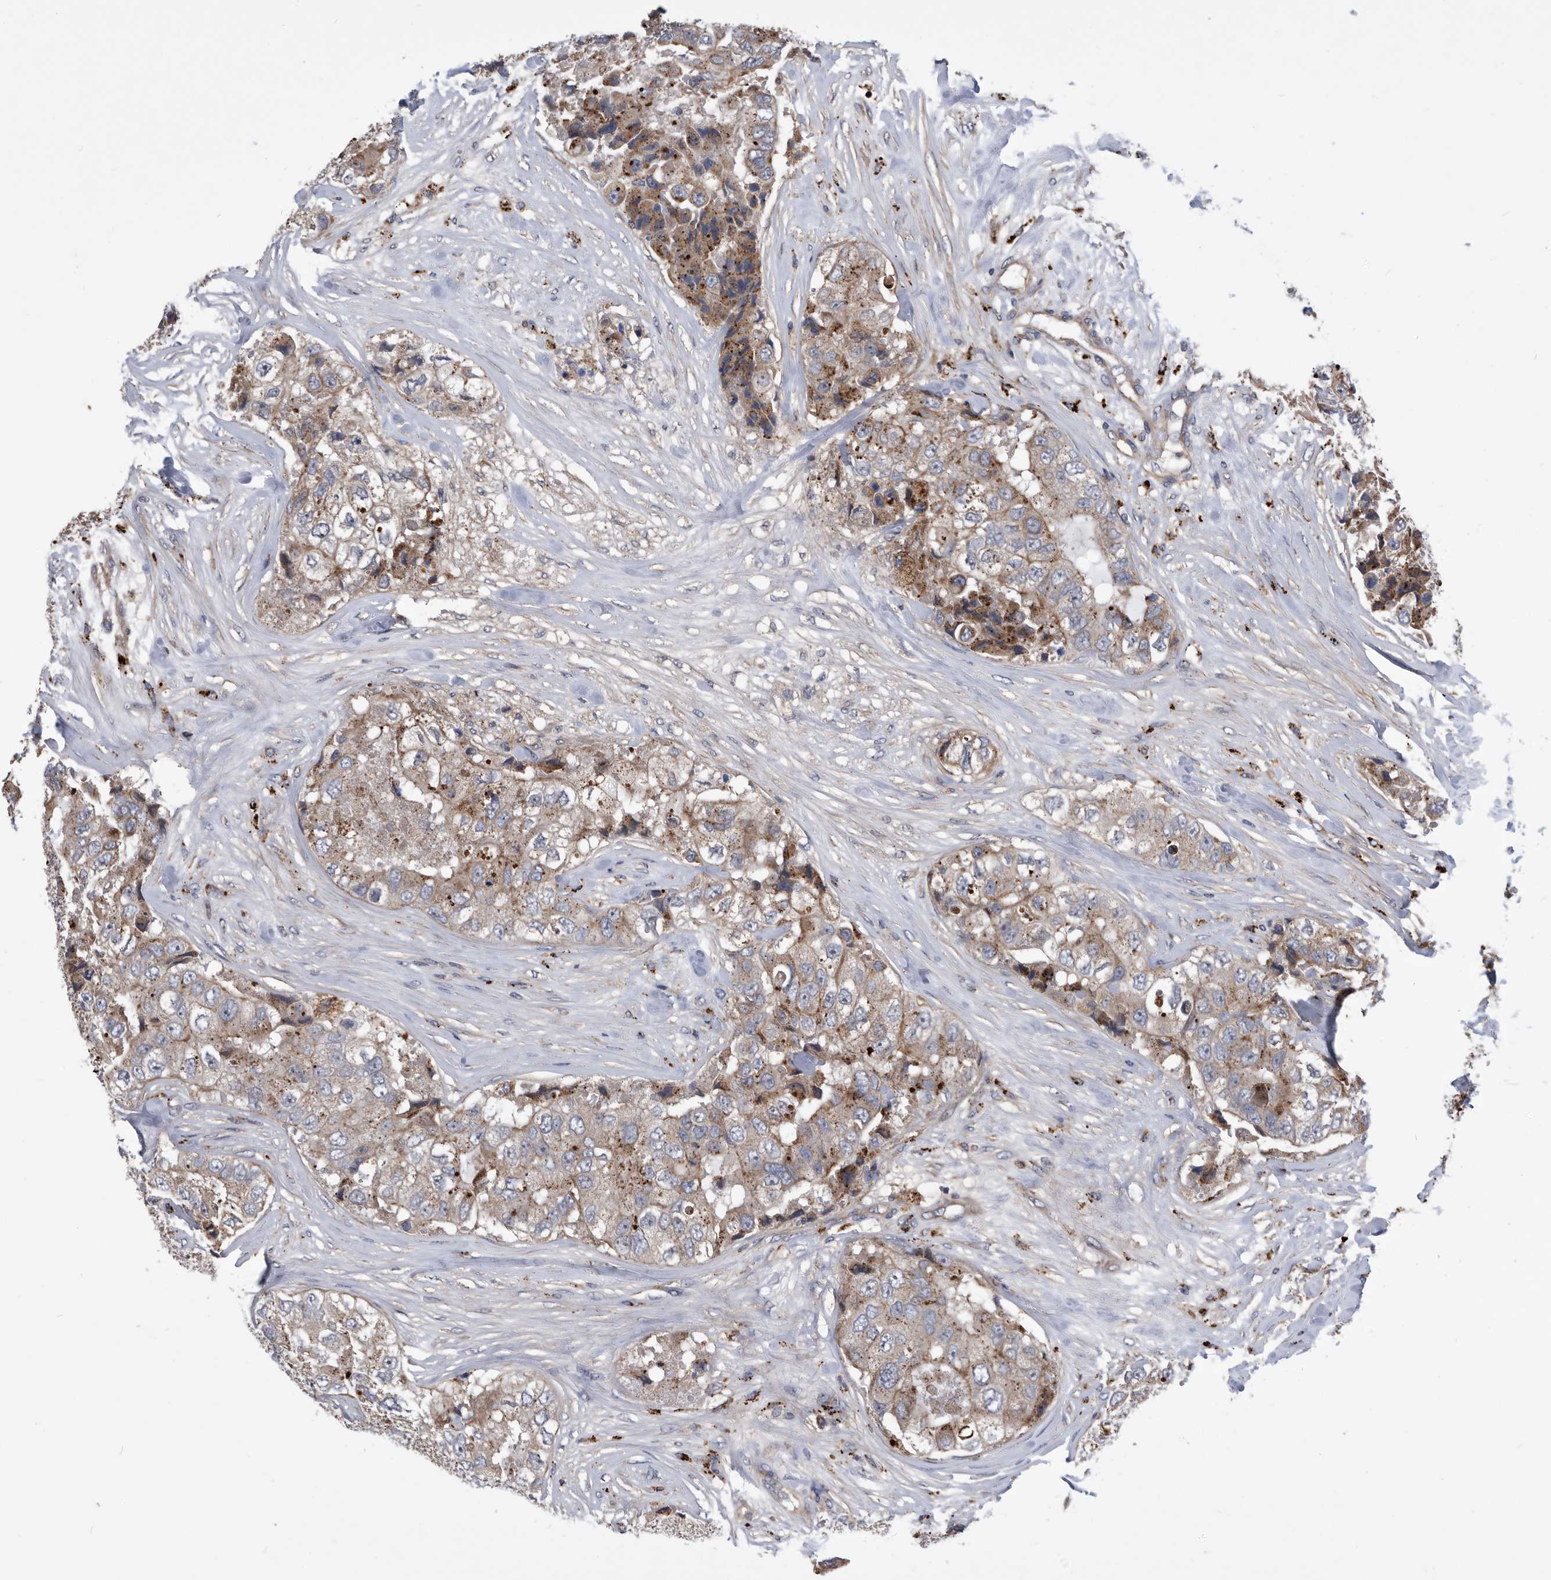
{"staining": {"intensity": "weak", "quantity": ">75%", "location": "cytoplasmic/membranous"}, "tissue": "breast cancer", "cell_type": "Tumor cells", "image_type": "cancer", "snomed": [{"axis": "morphology", "description": "Duct carcinoma"}, {"axis": "topography", "description": "Breast"}], "caption": "Breast infiltrating ductal carcinoma stained with DAB immunohistochemistry (IHC) exhibits low levels of weak cytoplasmic/membranous staining in approximately >75% of tumor cells. (Brightfield microscopy of DAB IHC at high magnification).", "gene": "BAIAP3", "patient": {"sex": "female", "age": 62}}